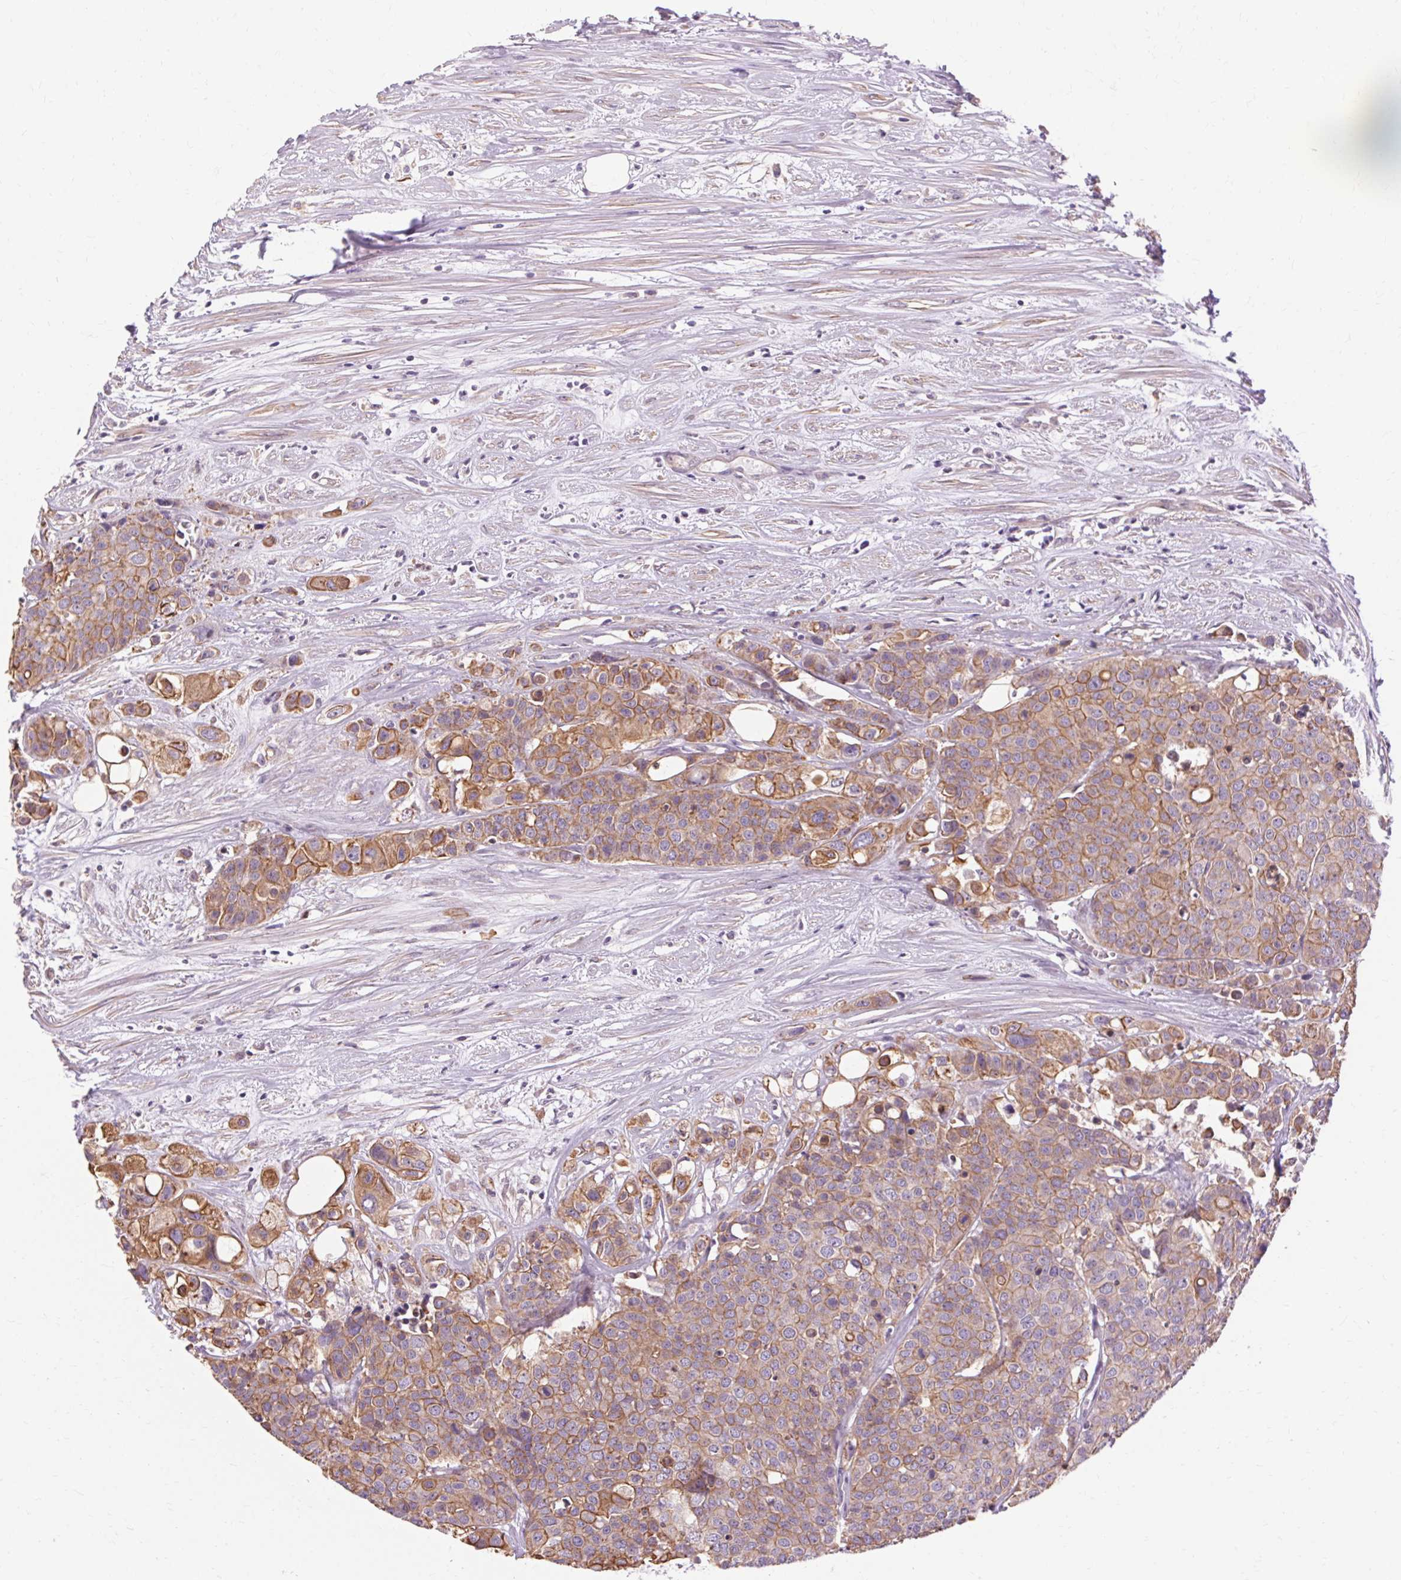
{"staining": {"intensity": "moderate", "quantity": "25%-75%", "location": "cytoplasmic/membranous"}, "tissue": "carcinoid", "cell_type": "Tumor cells", "image_type": "cancer", "snomed": [{"axis": "morphology", "description": "Carcinoid, malignant, NOS"}, {"axis": "topography", "description": "Colon"}], "caption": "Moderate cytoplasmic/membranous staining for a protein is appreciated in about 25%-75% of tumor cells of carcinoid using immunohistochemistry (IHC).", "gene": "TM6SF1", "patient": {"sex": "male", "age": 81}}